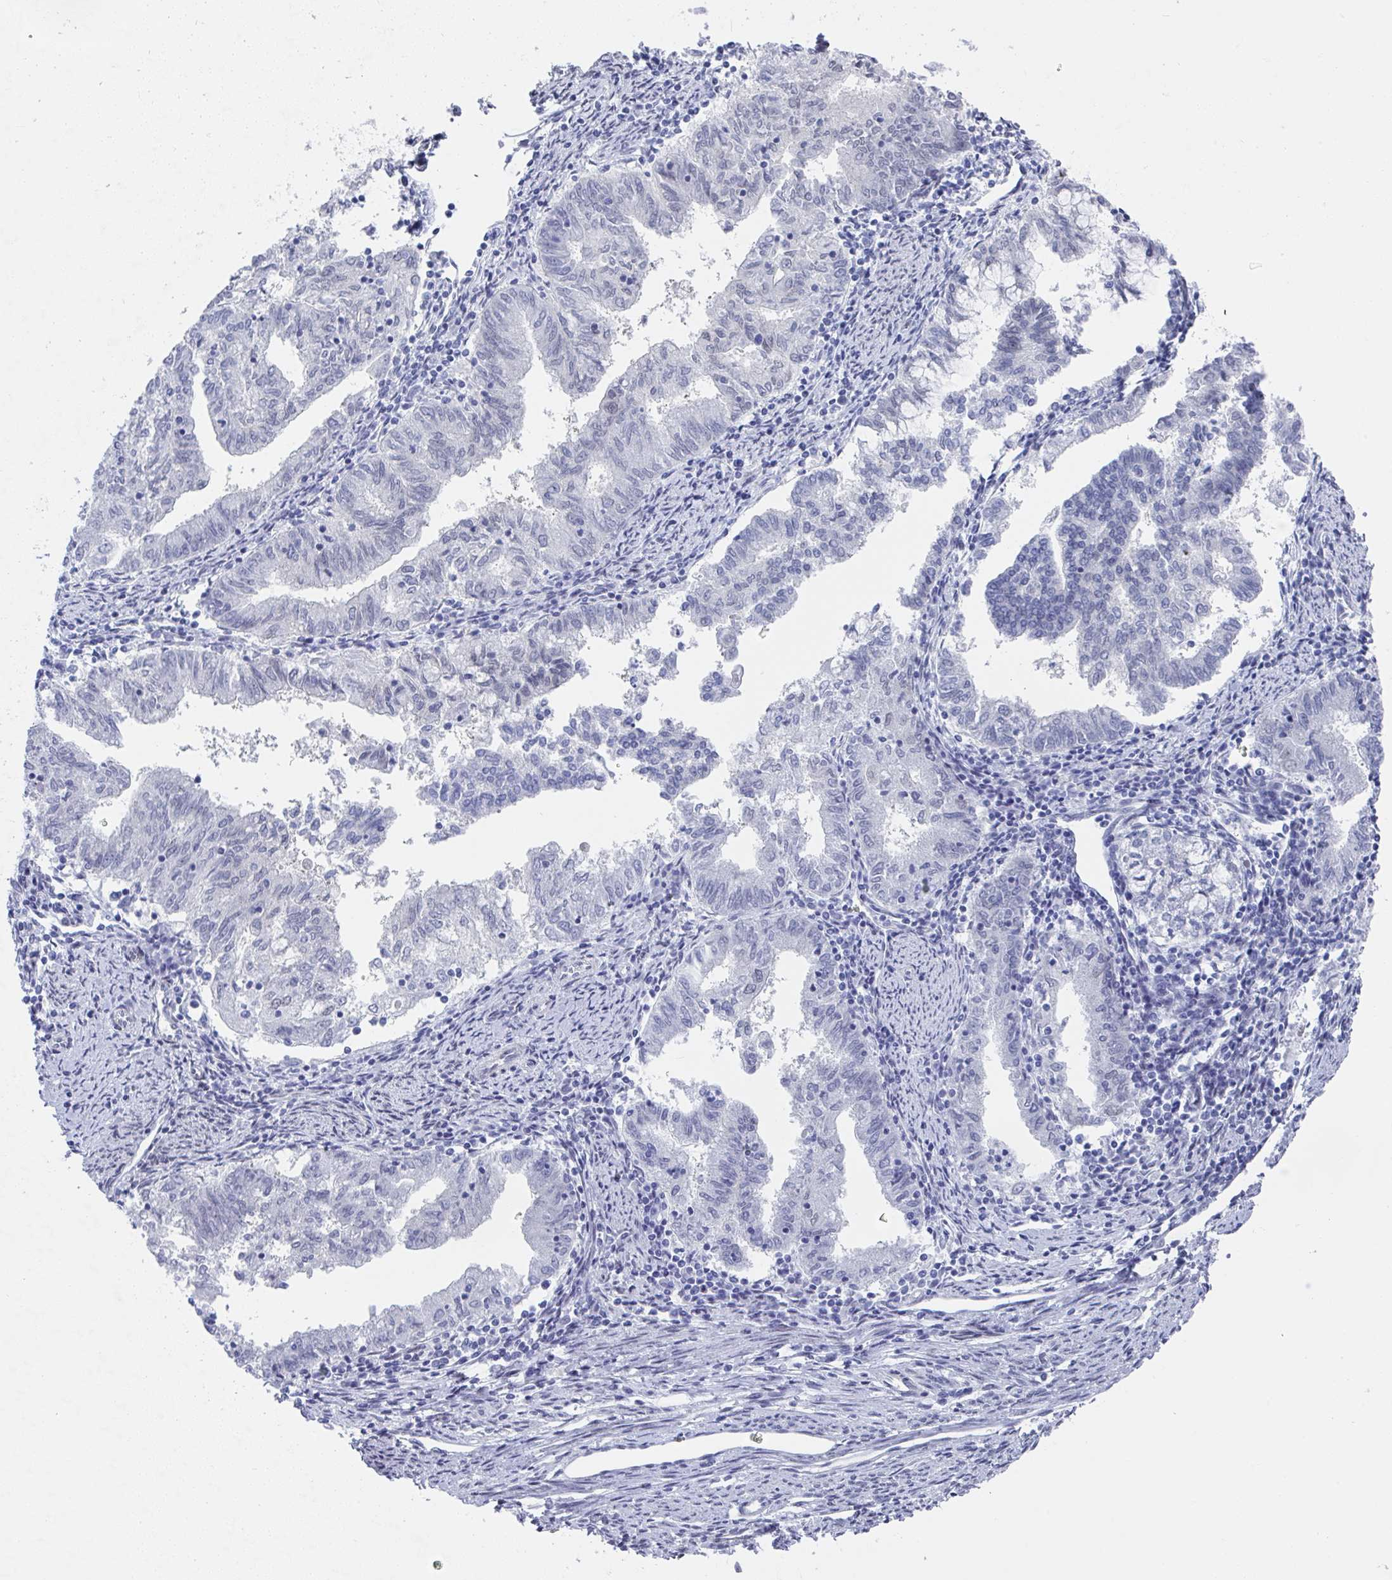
{"staining": {"intensity": "negative", "quantity": "none", "location": "none"}, "tissue": "endometrial cancer", "cell_type": "Tumor cells", "image_type": "cancer", "snomed": [{"axis": "morphology", "description": "Adenocarcinoma, NOS"}, {"axis": "topography", "description": "Endometrium"}], "caption": "IHC micrograph of human adenocarcinoma (endometrial) stained for a protein (brown), which demonstrates no positivity in tumor cells.", "gene": "MFSD4A", "patient": {"sex": "female", "age": 79}}